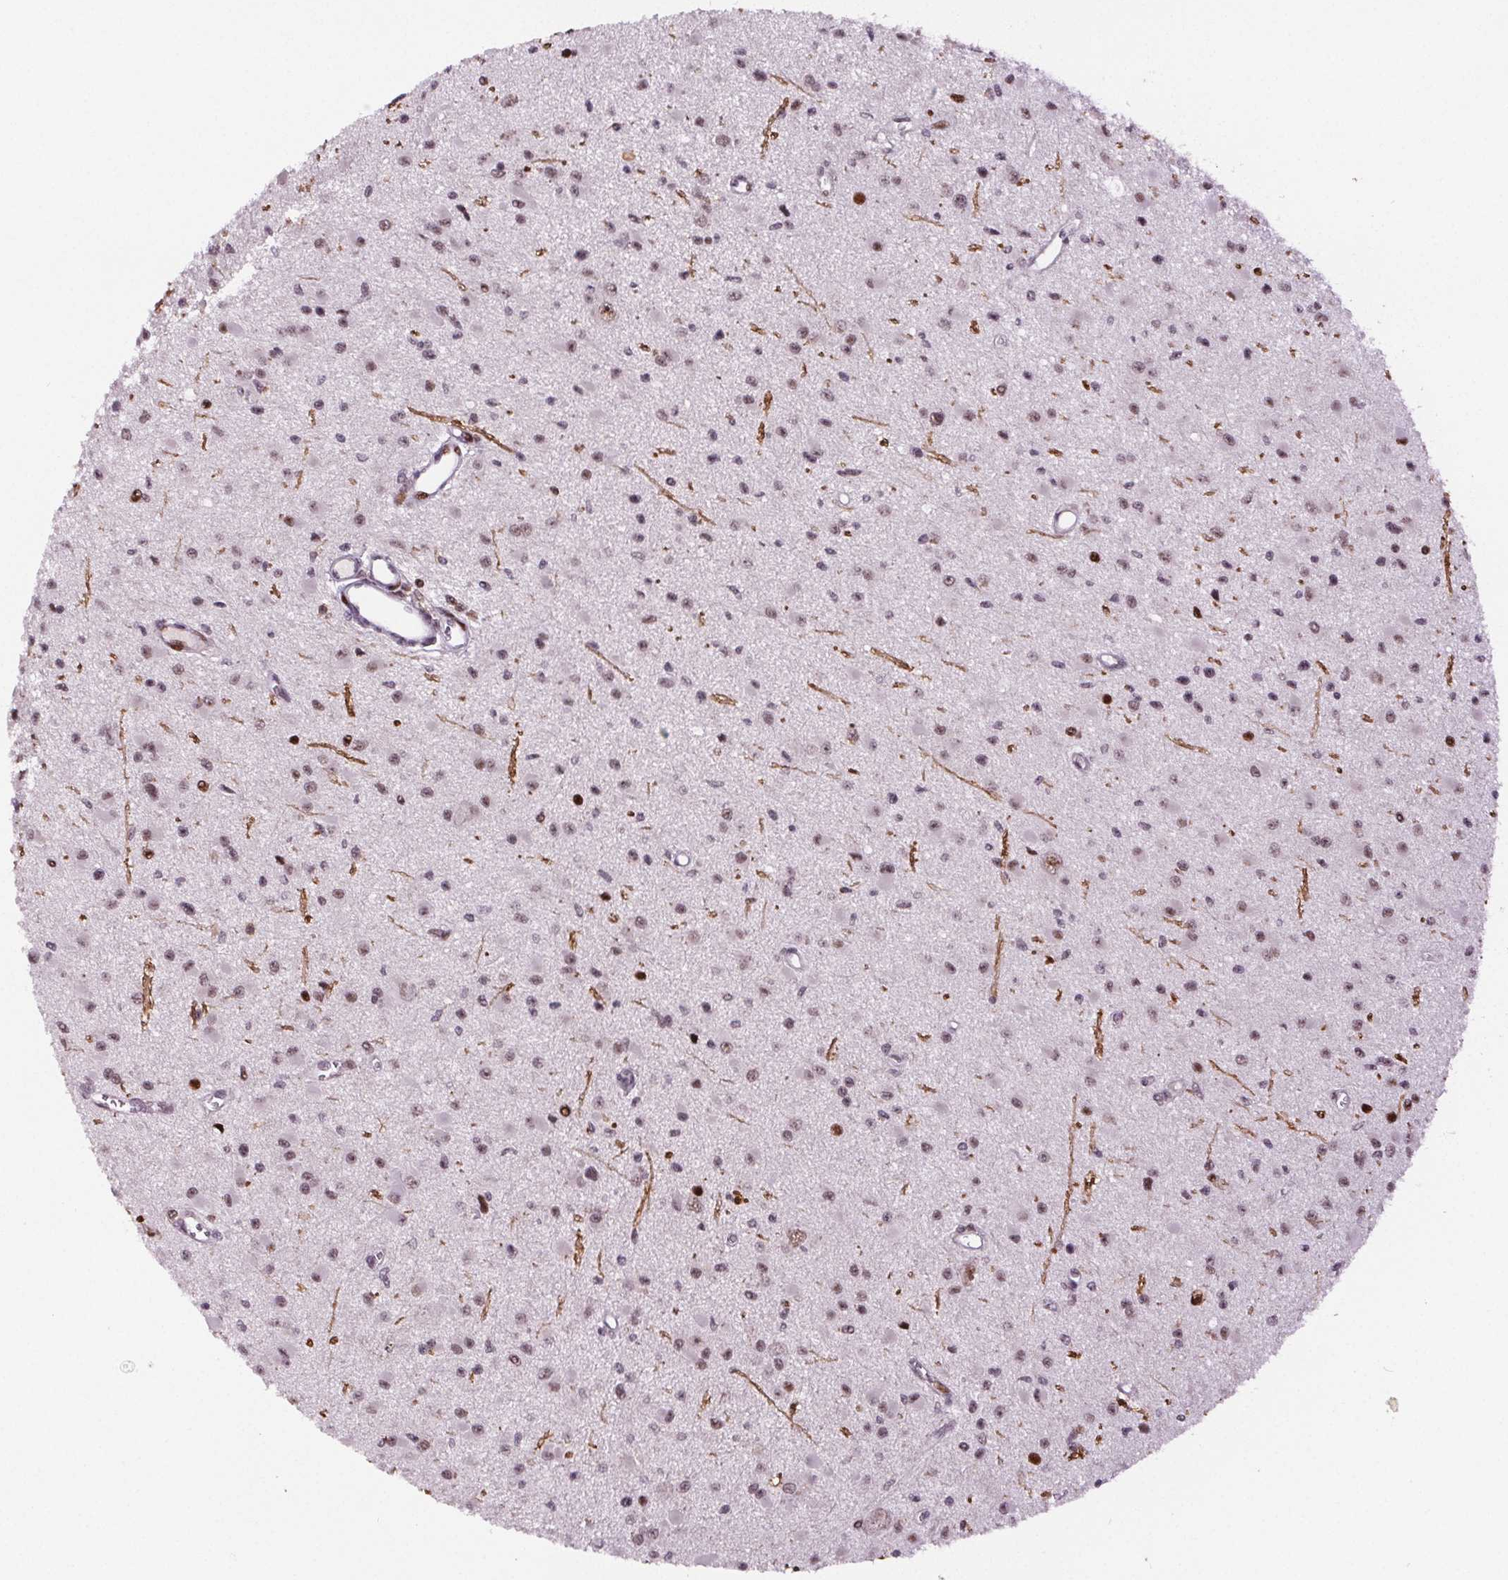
{"staining": {"intensity": "weak", "quantity": "25%-75%", "location": "nuclear"}, "tissue": "glioma", "cell_type": "Tumor cells", "image_type": "cancer", "snomed": [{"axis": "morphology", "description": "Glioma, malignant, High grade"}, {"axis": "topography", "description": "Brain"}], "caption": "Immunohistochemistry (IHC) histopathology image of neoplastic tissue: human malignant glioma (high-grade) stained using IHC shows low levels of weak protein expression localized specifically in the nuclear of tumor cells, appearing as a nuclear brown color.", "gene": "SNRNP35", "patient": {"sex": "male", "age": 54}}